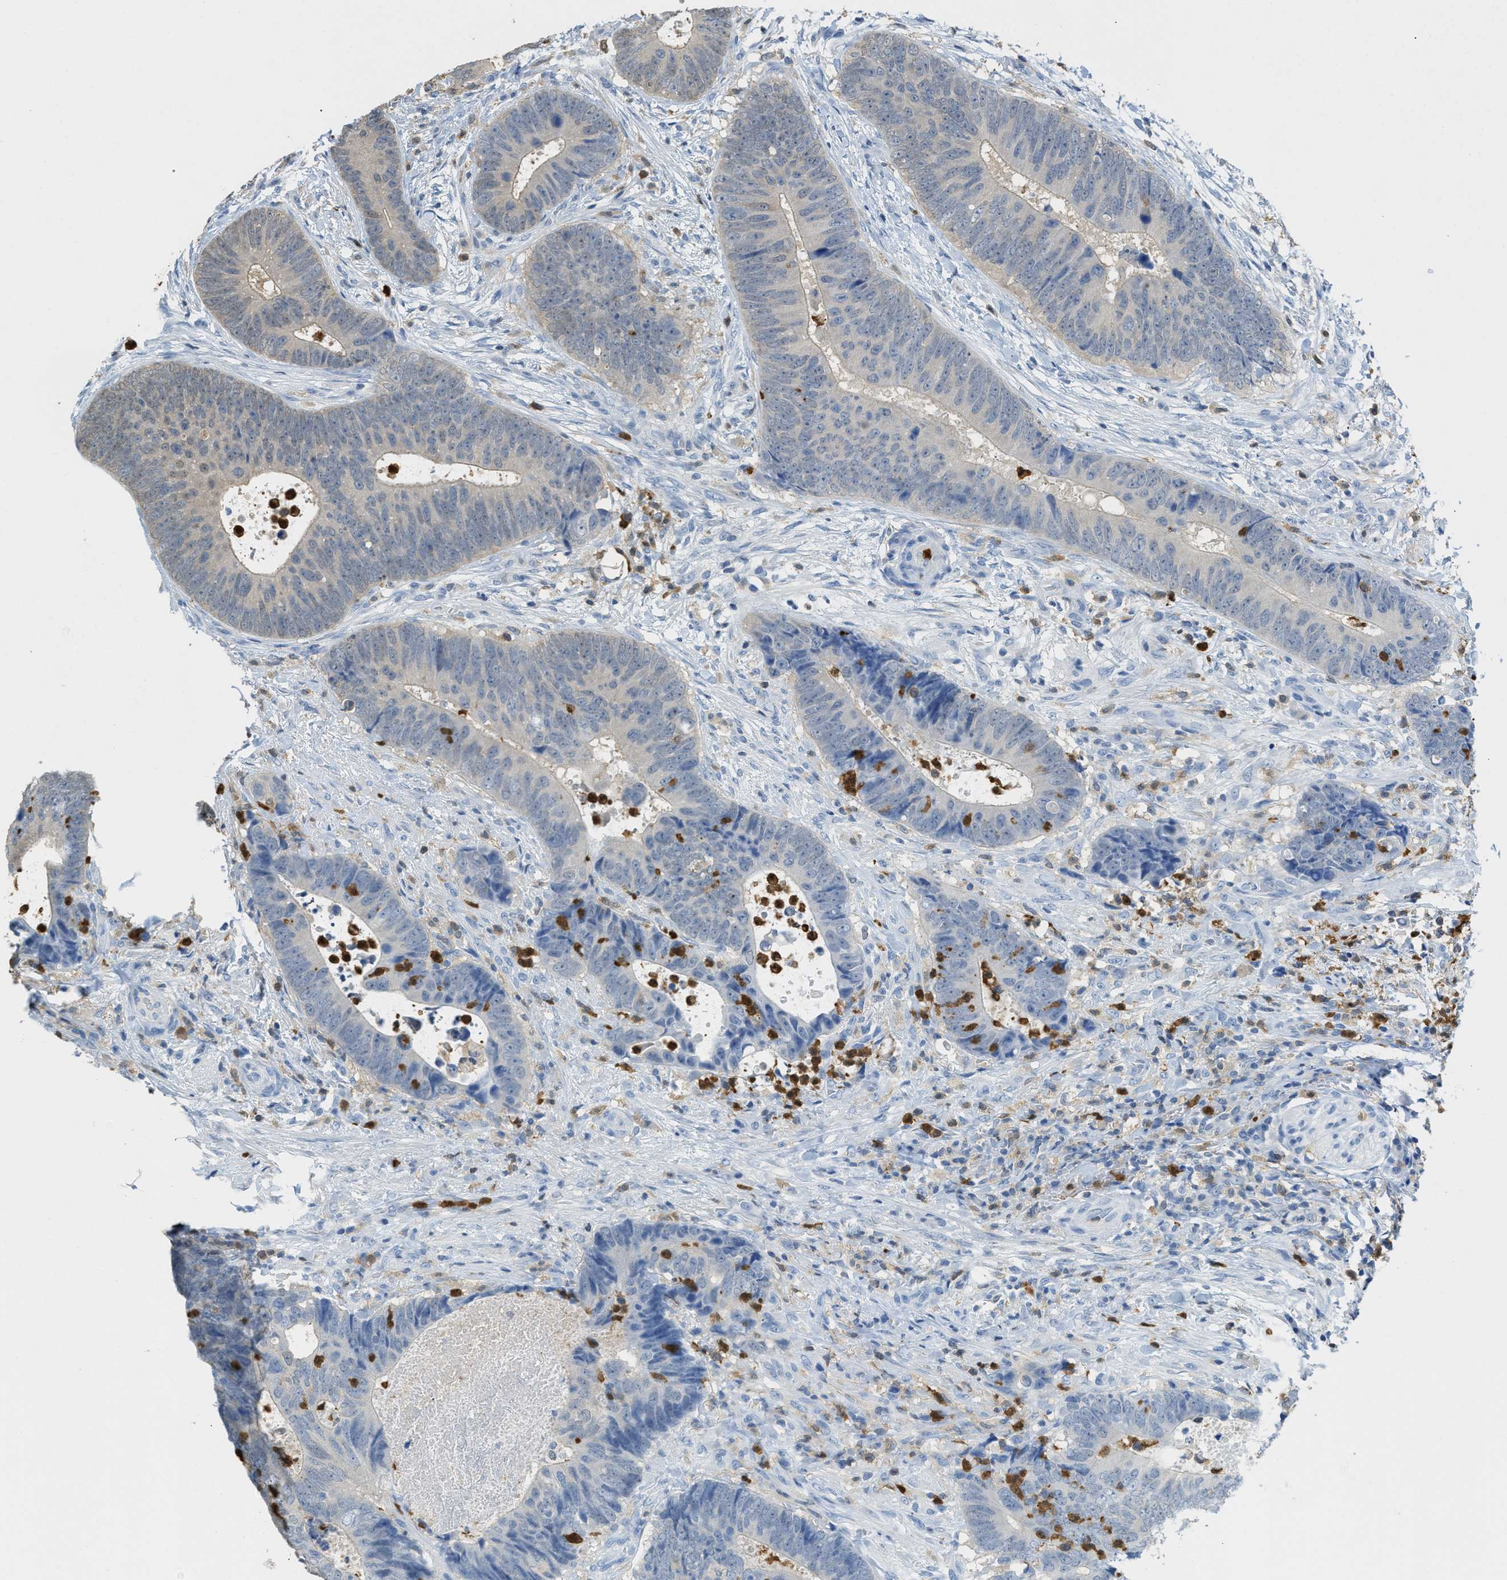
{"staining": {"intensity": "negative", "quantity": "none", "location": "none"}, "tissue": "colorectal cancer", "cell_type": "Tumor cells", "image_type": "cancer", "snomed": [{"axis": "morphology", "description": "Adenocarcinoma, NOS"}, {"axis": "topography", "description": "Colon"}], "caption": "IHC micrograph of neoplastic tissue: colorectal adenocarcinoma stained with DAB displays no significant protein expression in tumor cells.", "gene": "SERPINB1", "patient": {"sex": "male", "age": 56}}